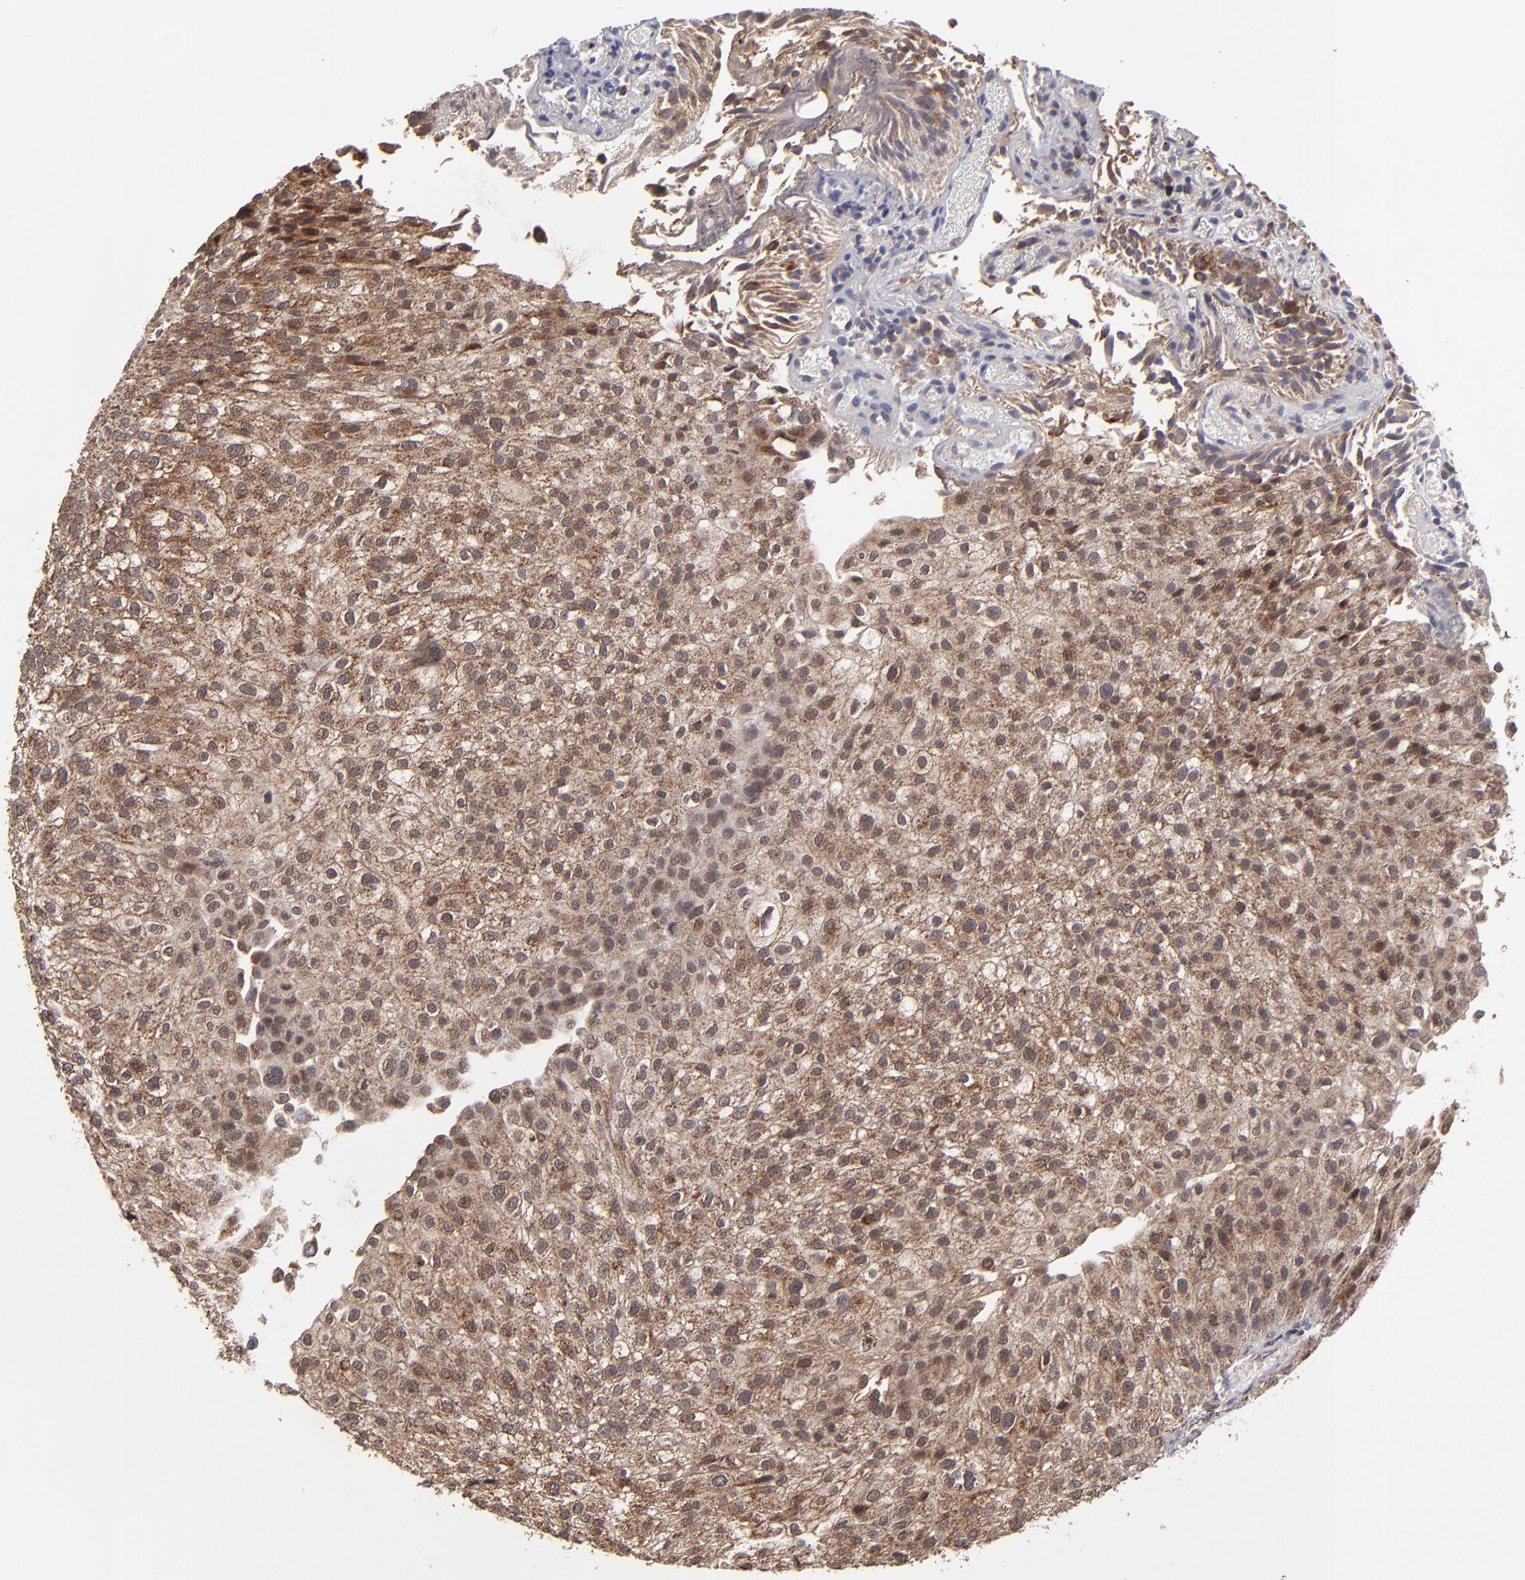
{"staining": {"intensity": "moderate", "quantity": ">75%", "location": "cytoplasmic/membranous,nuclear"}, "tissue": "urothelial cancer", "cell_type": "Tumor cells", "image_type": "cancer", "snomed": [{"axis": "morphology", "description": "Urothelial carcinoma, Low grade"}, {"axis": "topography", "description": "Urinary bladder"}], "caption": "Urothelial cancer was stained to show a protein in brown. There is medium levels of moderate cytoplasmic/membranous and nuclear staining in approximately >75% of tumor cells. Nuclei are stained in blue.", "gene": "SLC15A1", "patient": {"sex": "female", "age": 89}}